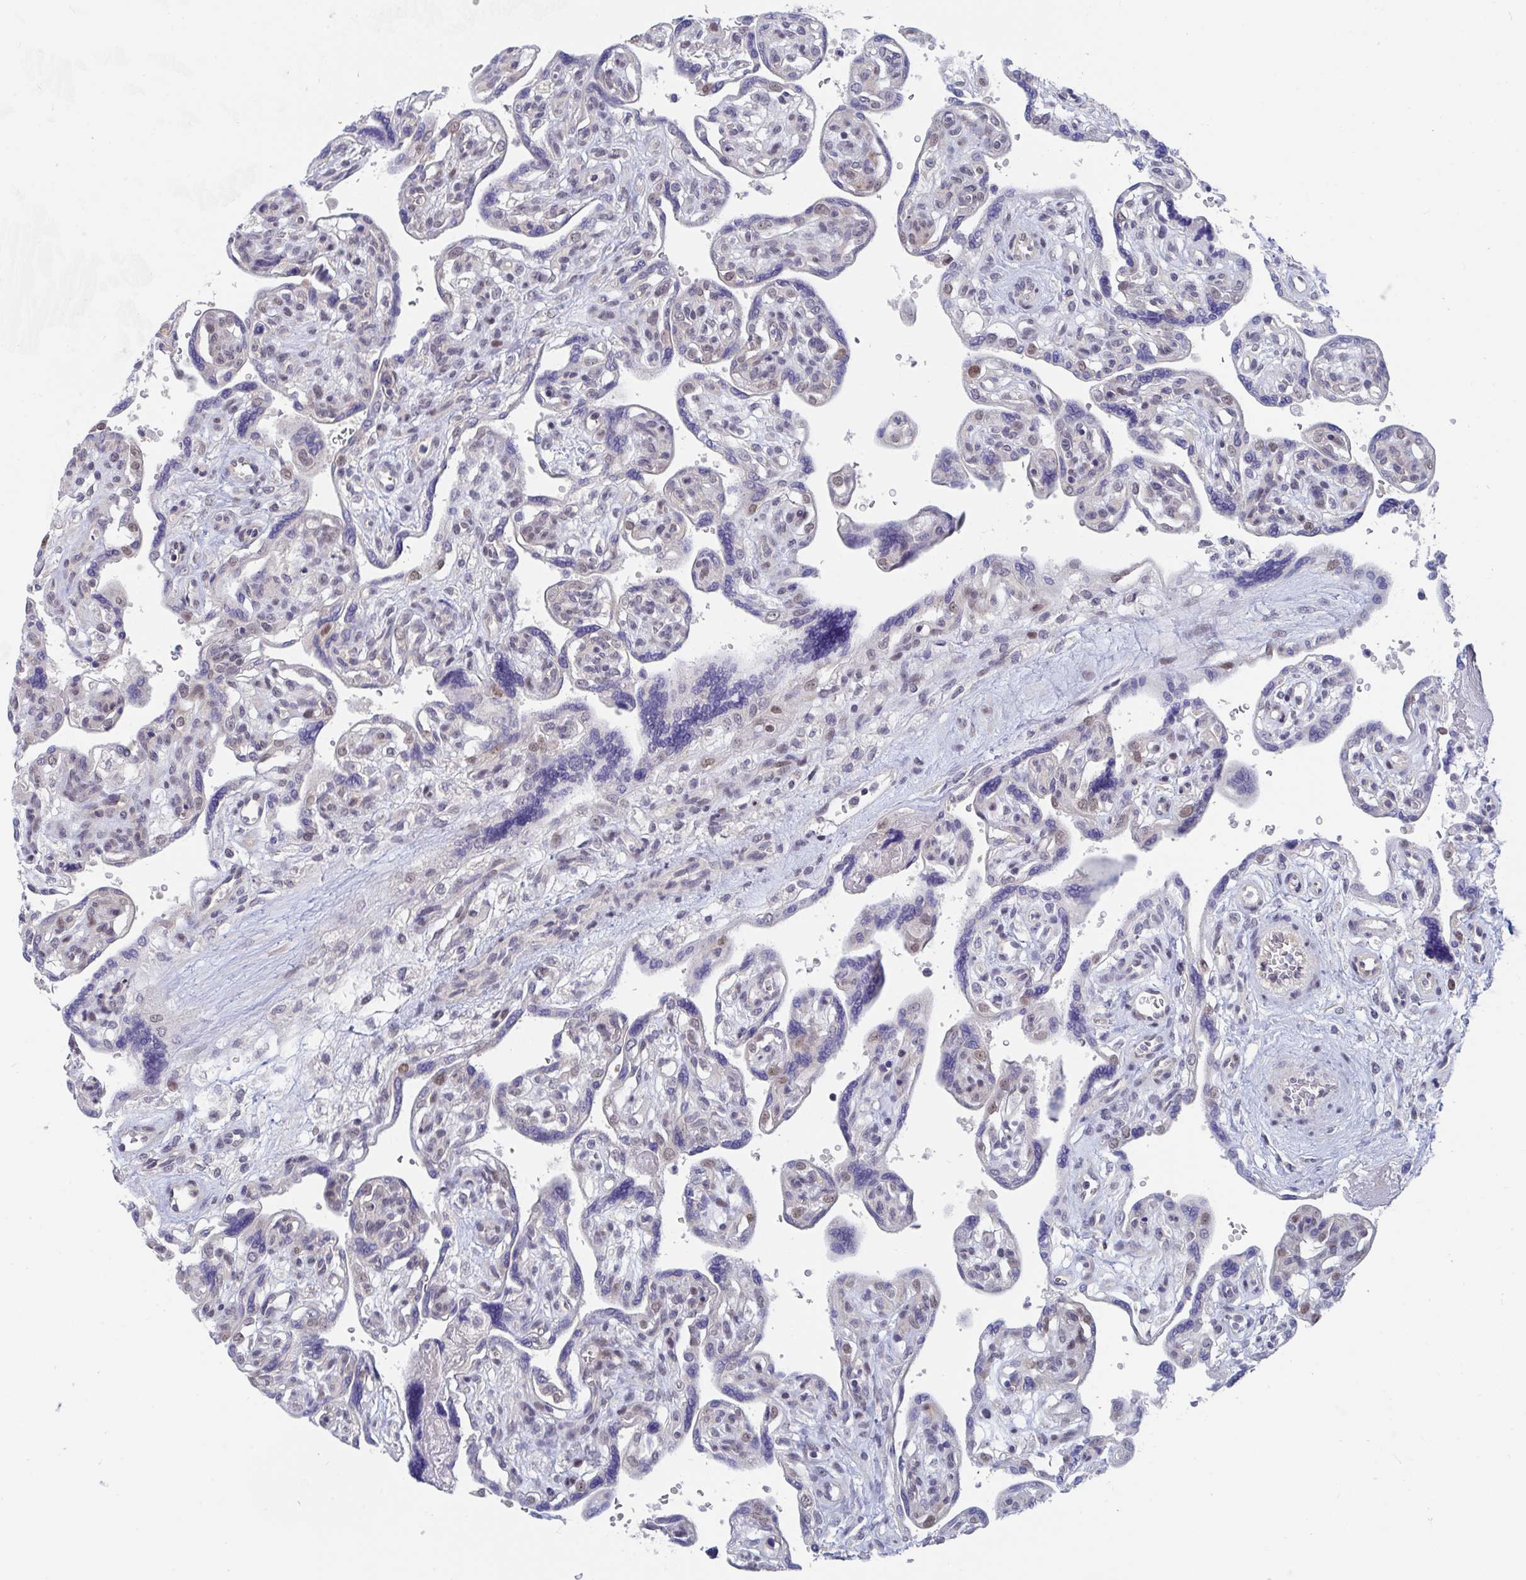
{"staining": {"intensity": "negative", "quantity": "none", "location": "none"}, "tissue": "placenta", "cell_type": "Decidual cells", "image_type": "normal", "snomed": [{"axis": "morphology", "description": "Normal tissue, NOS"}, {"axis": "topography", "description": "Placenta"}], "caption": "Immunohistochemical staining of unremarkable placenta displays no significant staining in decidual cells. (Immunohistochemistry, brightfield microscopy, high magnification).", "gene": "FAM156A", "patient": {"sex": "female", "age": 39}}